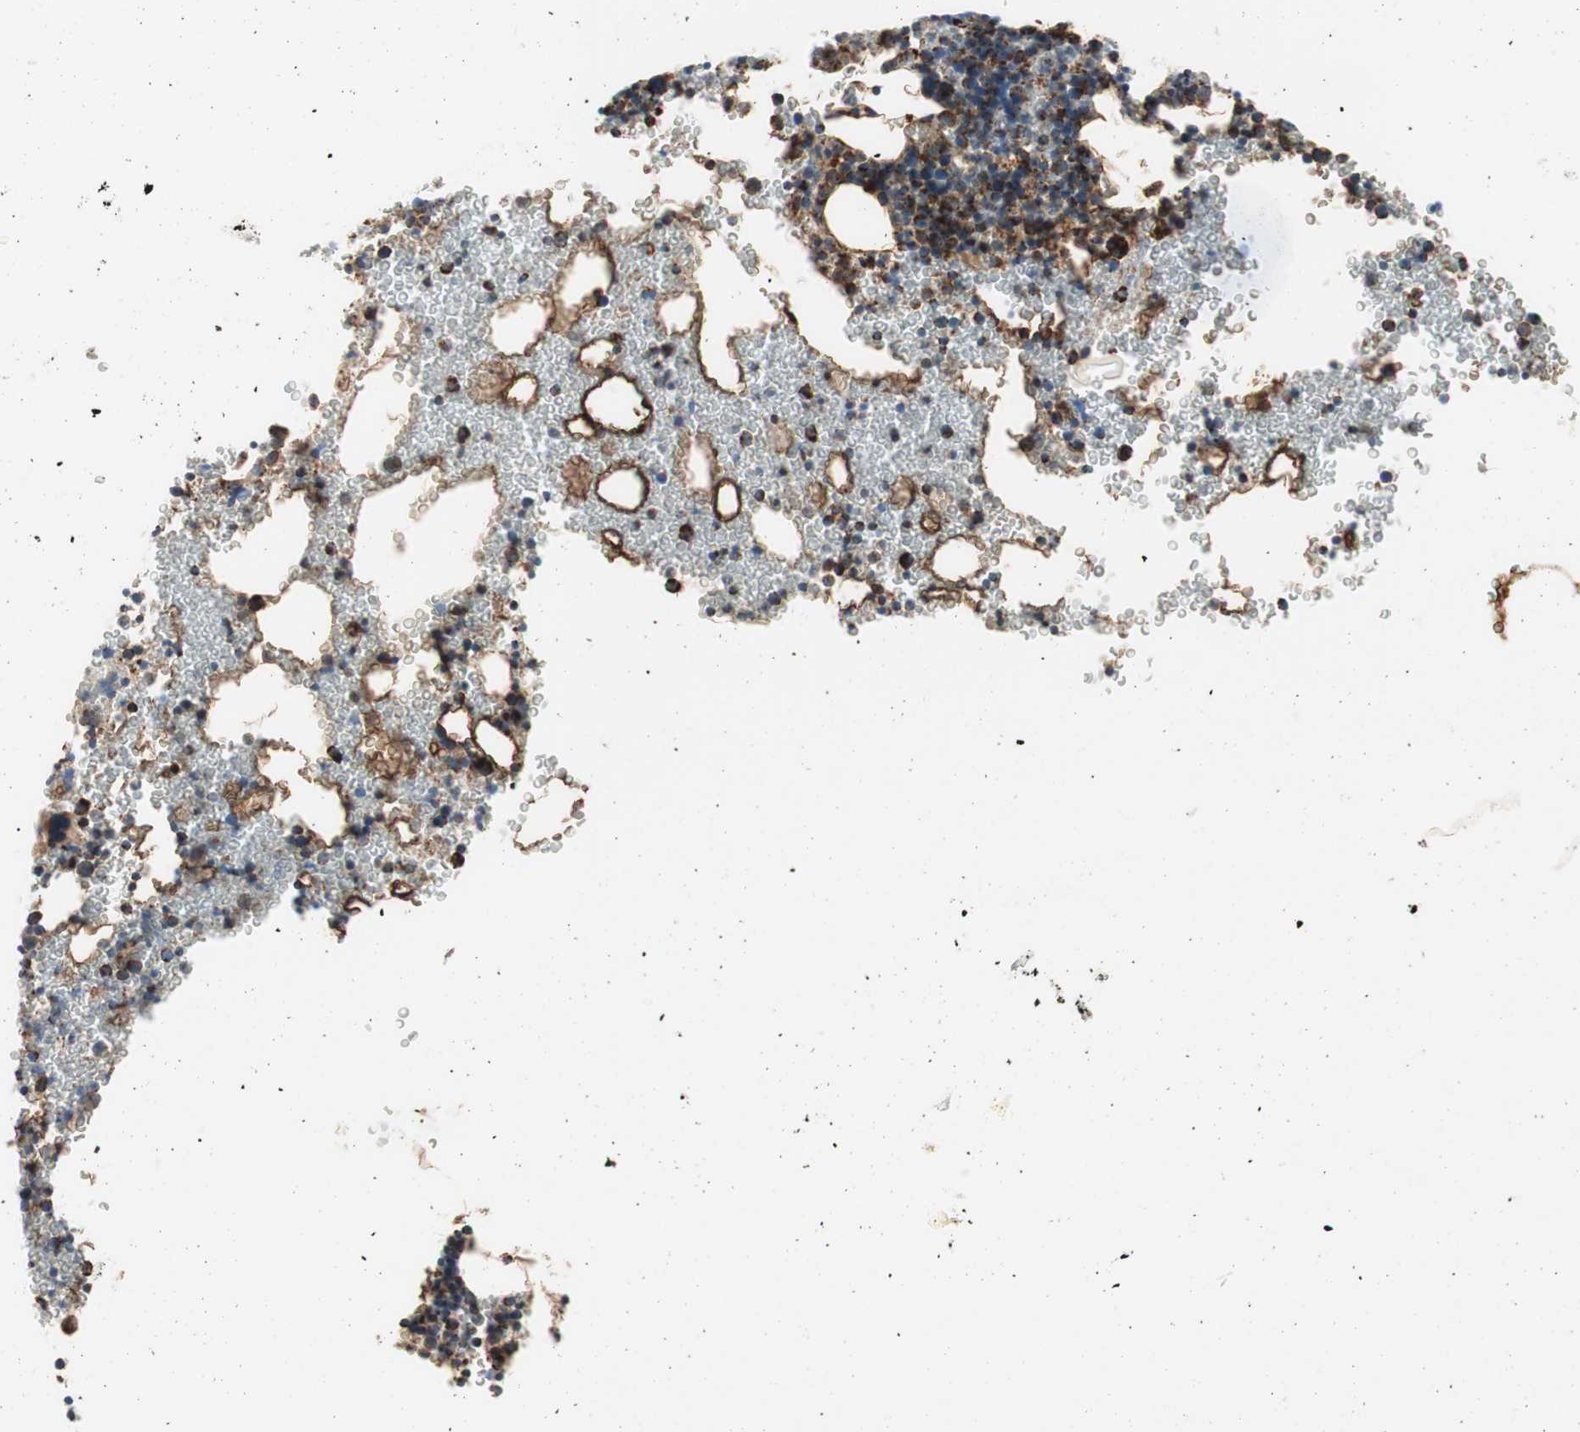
{"staining": {"intensity": "strong", "quantity": ">75%", "location": "cytoplasmic/membranous"}, "tissue": "bone marrow", "cell_type": "Hematopoietic cells", "image_type": "normal", "snomed": [{"axis": "morphology", "description": "Normal tissue, NOS"}, {"axis": "morphology", "description": "Inflammation, NOS"}, {"axis": "topography", "description": "Bone marrow"}], "caption": "DAB immunohistochemical staining of normal bone marrow displays strong cytoplasmic/membranous protein expression in about >75% of hematopoietic cells.", "gene": "TOMM20", "patient": {"sex": "male", "age": 22}}